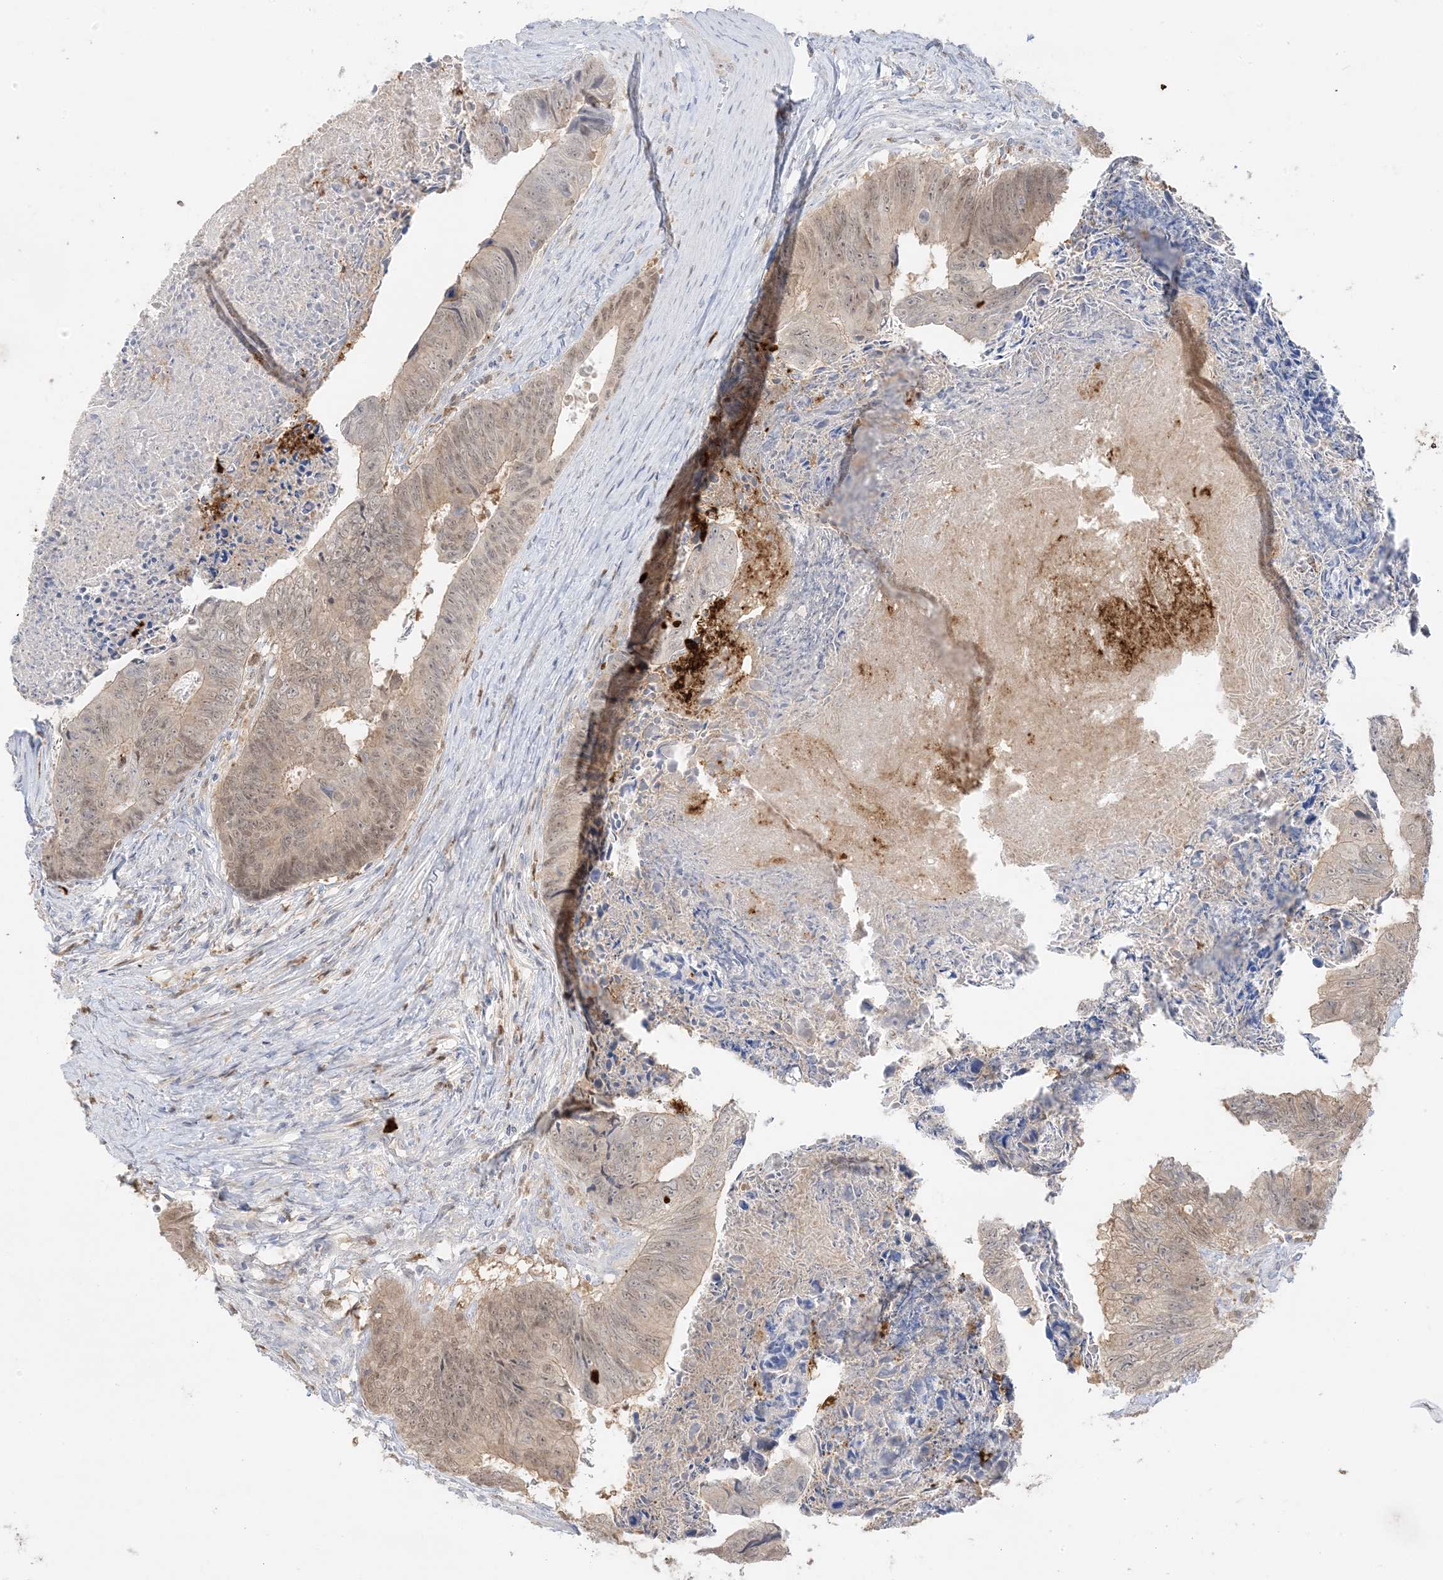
{"staining": {"intensity": "weak", "quantity": "25%-75%", "location": "cytoplasmic/membranous,nuclear"}, "tissue": "colorectal cancer", "cell_type": "Tumor cells", "image_type": "cancer", "snomed": [{"axis": "morphology", "description": "Adenocarcinoma, NOS"}, {"axis": "topography", "description": "Colon"}], "caption": "Immunohistochemistry micrograph of neoplastic tissue: adenocarcinoma (colorectal) stained using immunohistochemistry (IHC) shows low levels of weak protein expression localized specifically in the cytoplasmic/membranous and nuclear of tumor cells, appearing as a cytoplasmic/membranous and nuclear brown color.", "gene": "GCA", "patient": {"sex": "female", "age": 67}}